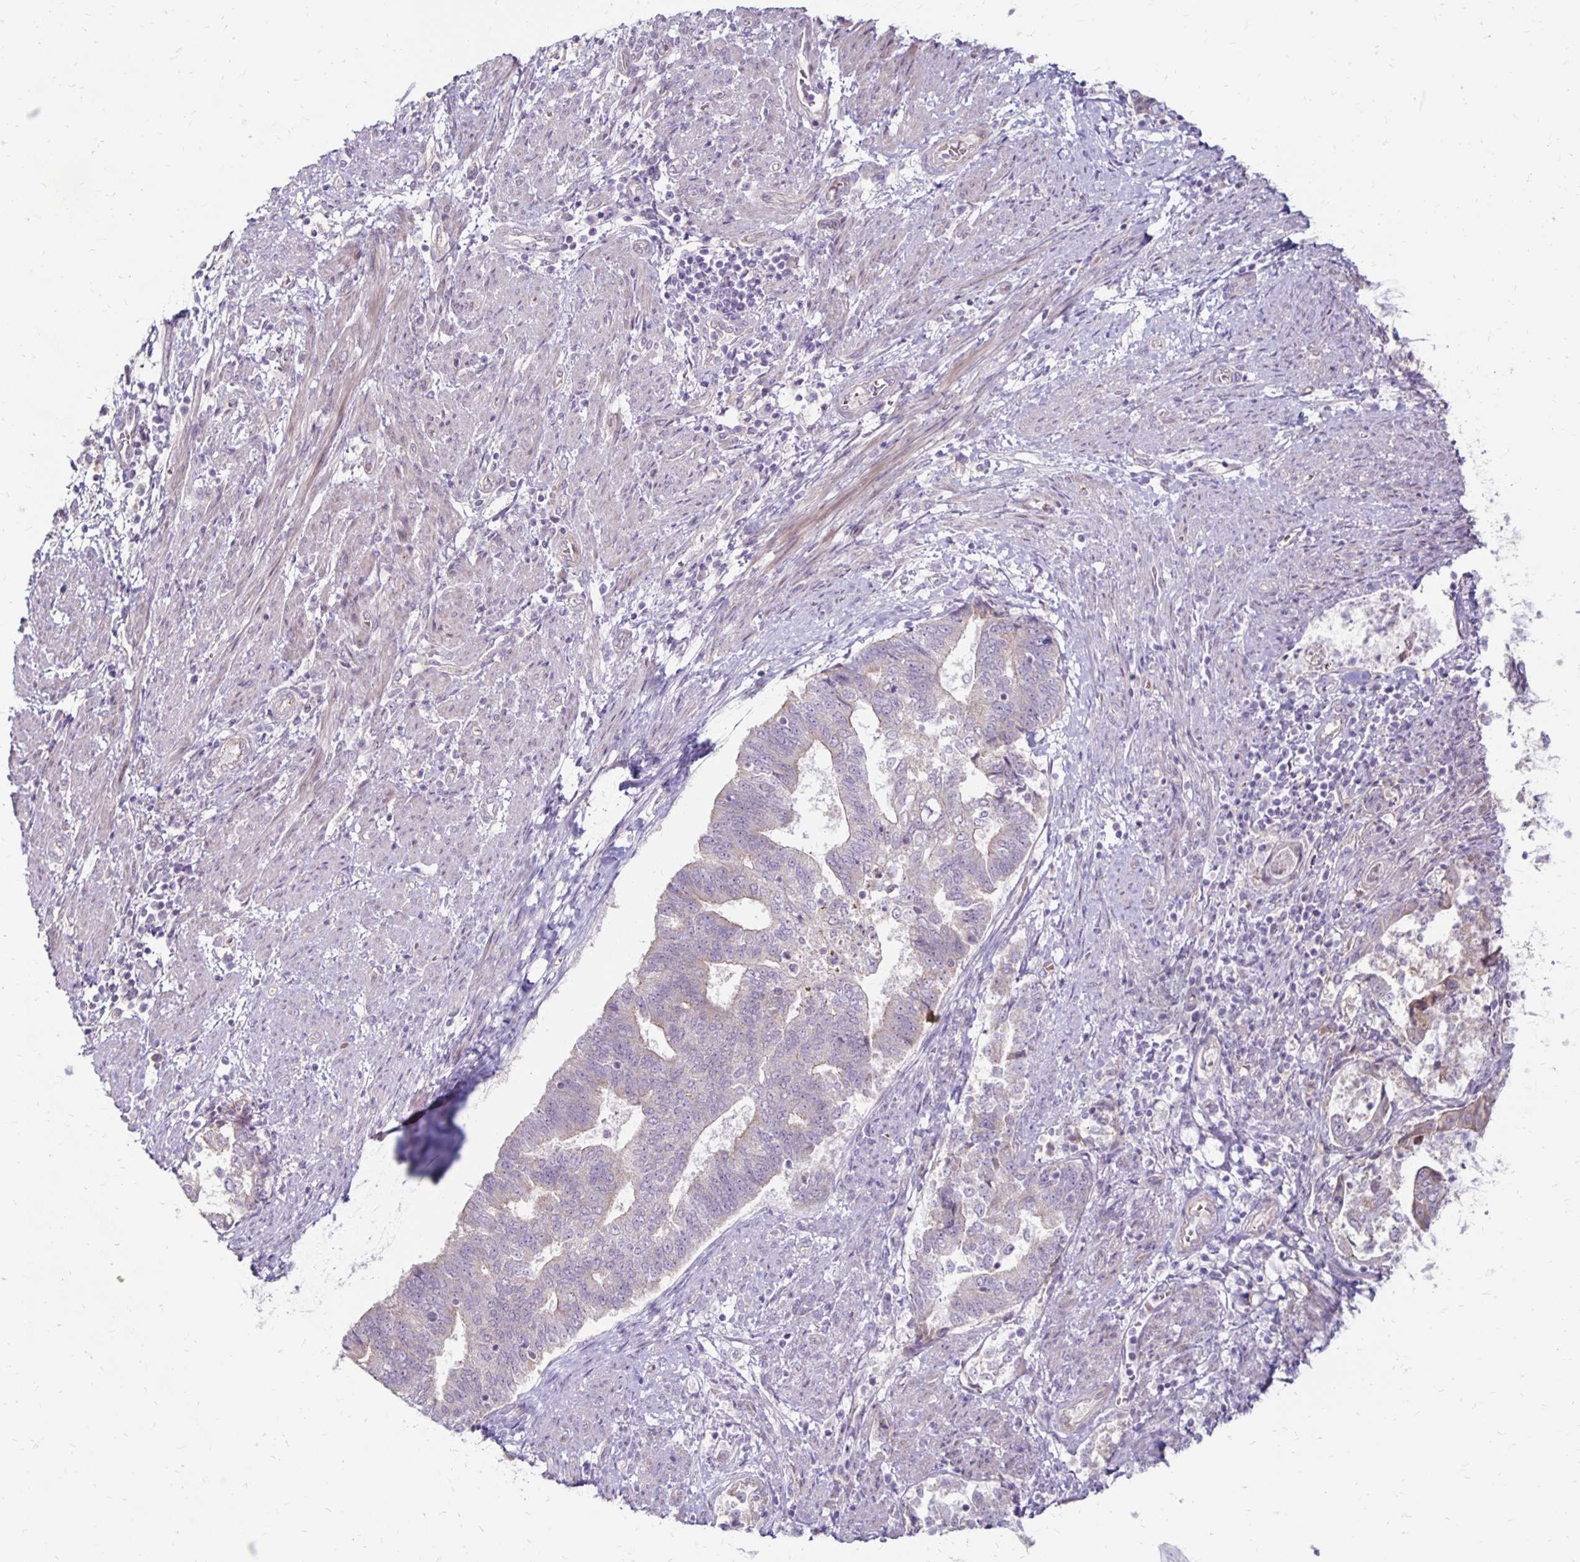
{"staining": {"intensity": "negative", "quantity": "none", "location": "none"}, "tissue": "endometrial cancer", "cell_type": "Tumor cells", "image_type": "cancer", "snomed": [{"axis": "morphology", "description": "Adenocarcinoma, NOS"}, {"axis": "topography", "description": "Endometrium"}], "caption": "DAB immunohistochemical staining of endometrial cancer exhibits no significant staining in tumor cells.", "gene": "KATNBL1", "patient": {"sex": "female", "age": 65}}